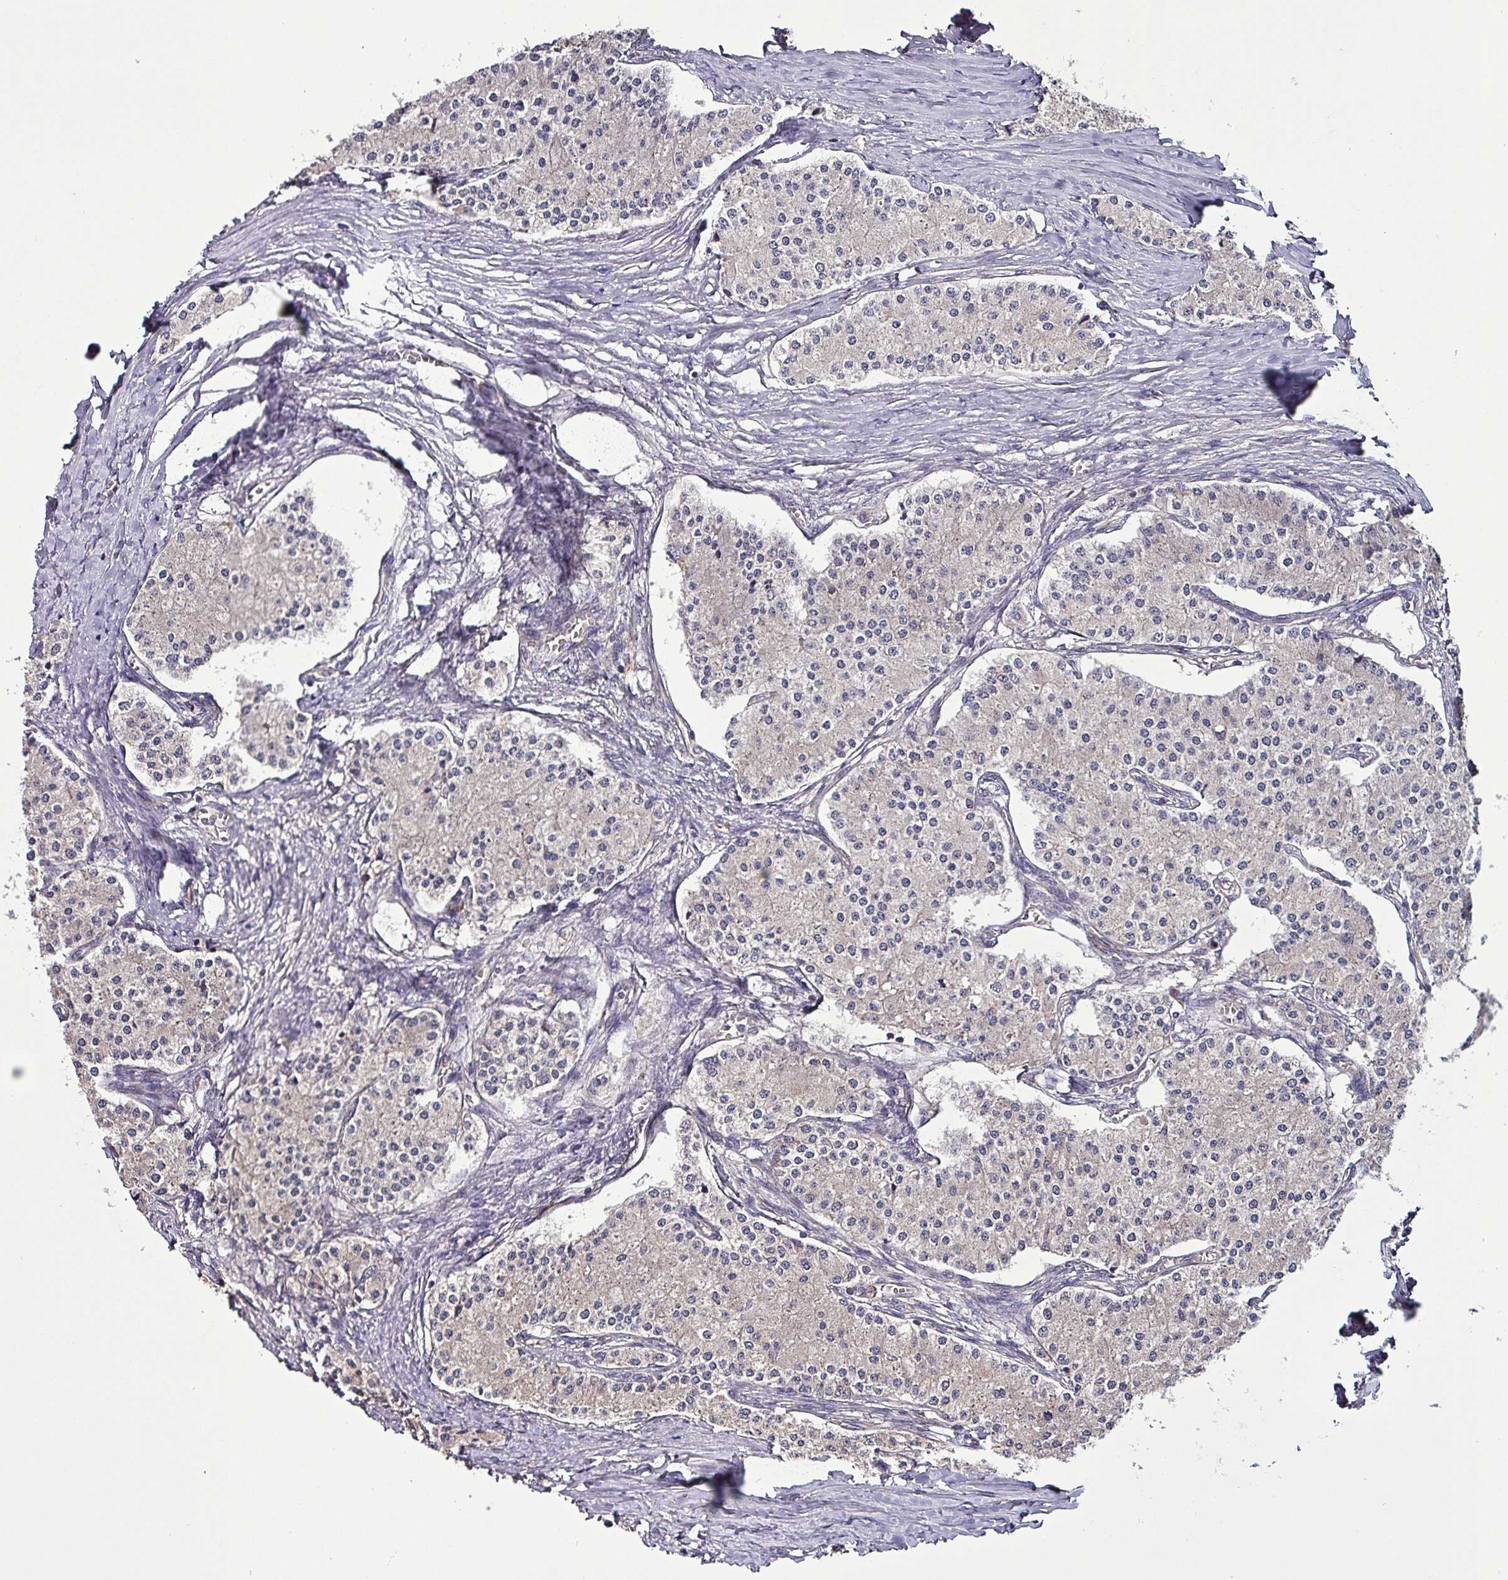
{"staining": {"intensity": "negative", "quantity": "none", "location": "none"}, "tissue": "carcinoid", "cell_type": "Tumor cells", "image_type": "cancer", "snomed": [{"axis": "morphology", "description": "Carcinoid, malignant, NOS"}, {"axis": "topography", "description": "Colon"}], "caption": "Tumor cells show no significant protein staining in carcinoid.", "gene": "PAFAH1B2", "patient": {"sex": "female", "age": 52}}